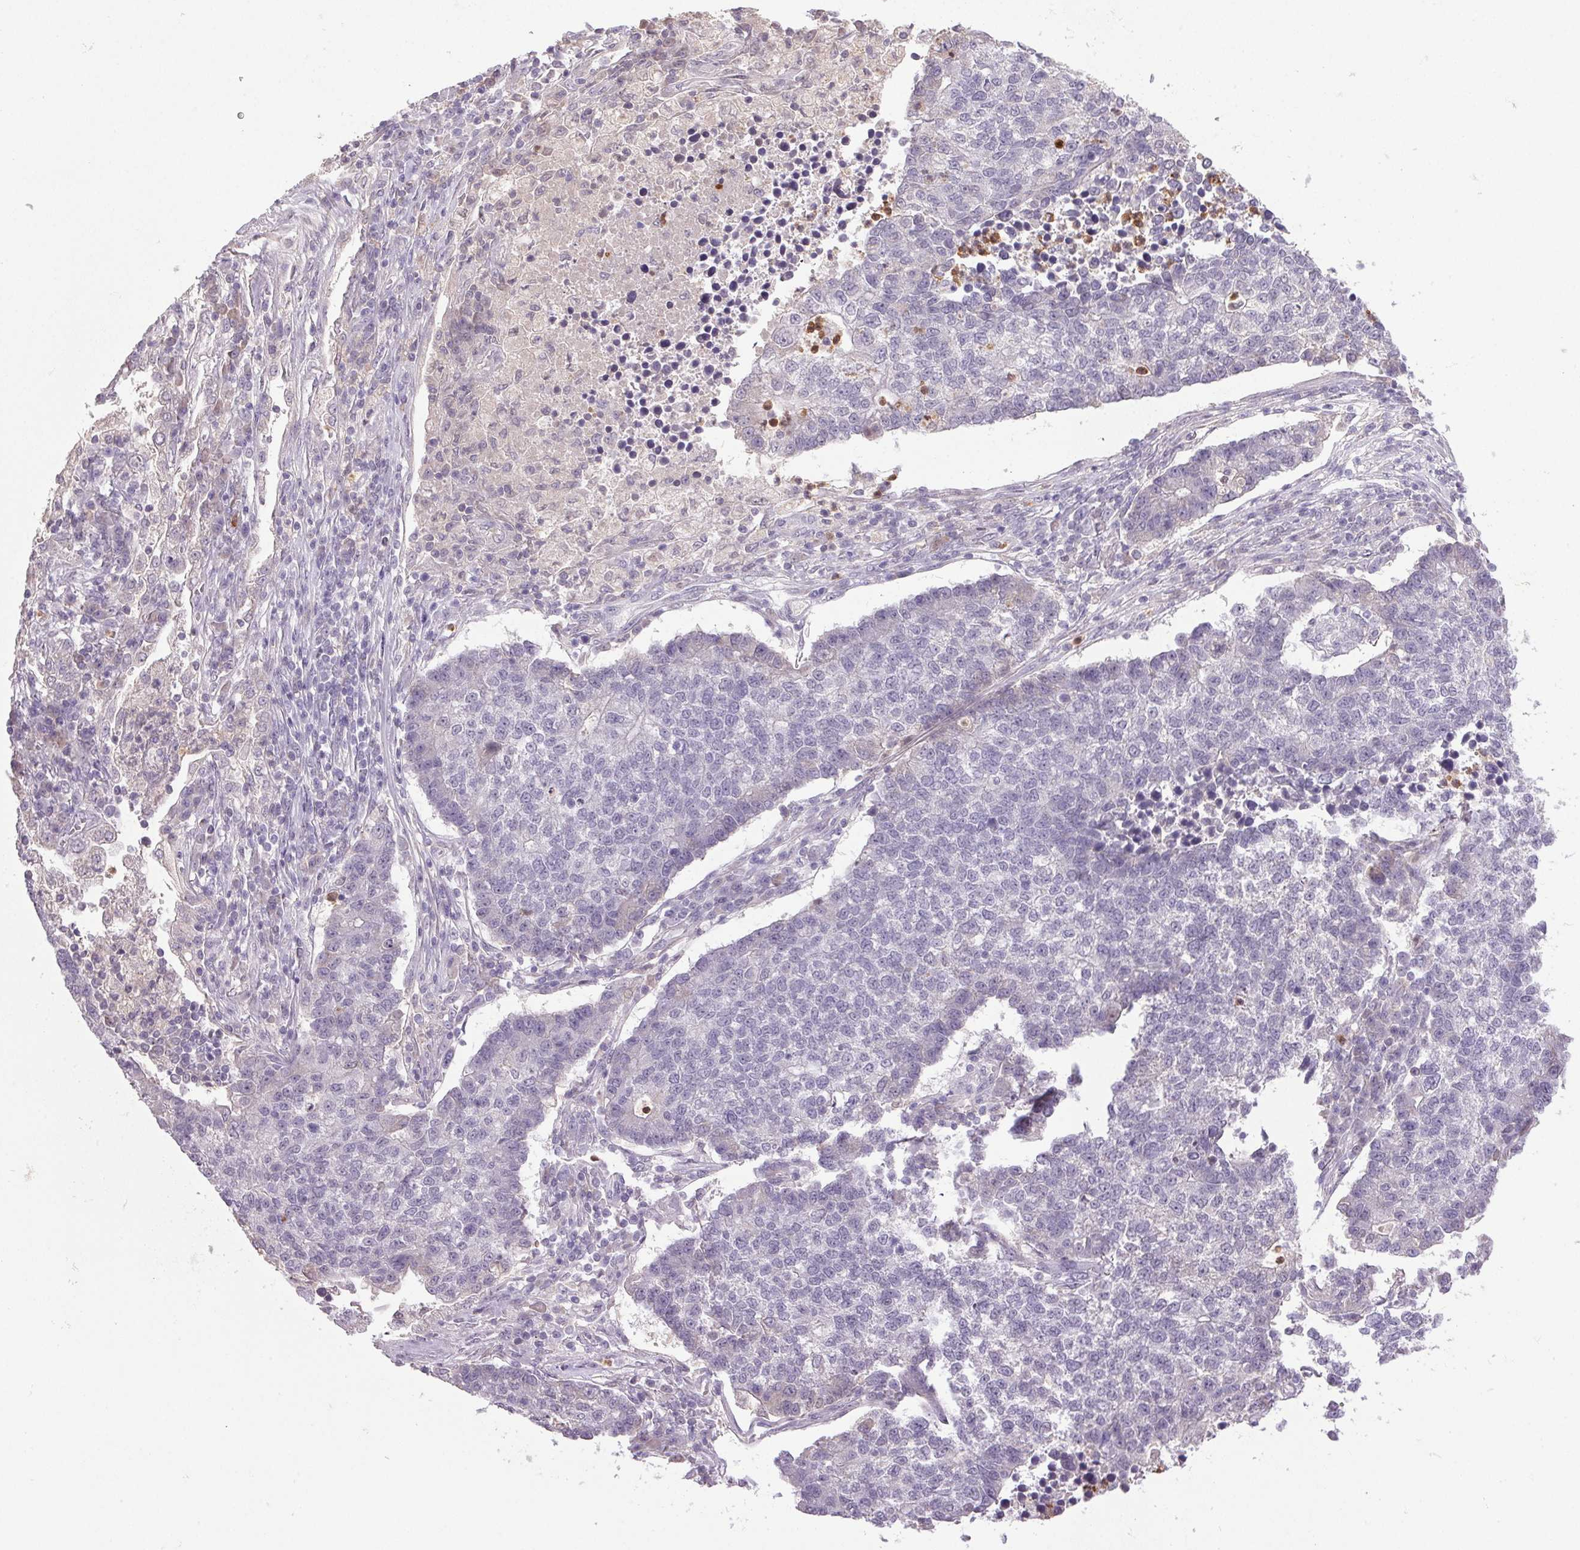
{"staining": {"intensity": "negative", "quantity": "none", "location": "none"}, "tissue": "lung cancer", "cell_type": "Tumor cells", "image_type": "cancer", "snomed": [{"axis": "morphology", "description": "Adenocarcinoma, NOS"}, {"axis": "topography", "description": "Lung"}], "caption": "Photomicrograph shows no protein expression in tumor cells of lung adenocarcinoma tissue.", "gene": "TRDN", "patient": {"sex": "male", "age": 57}}